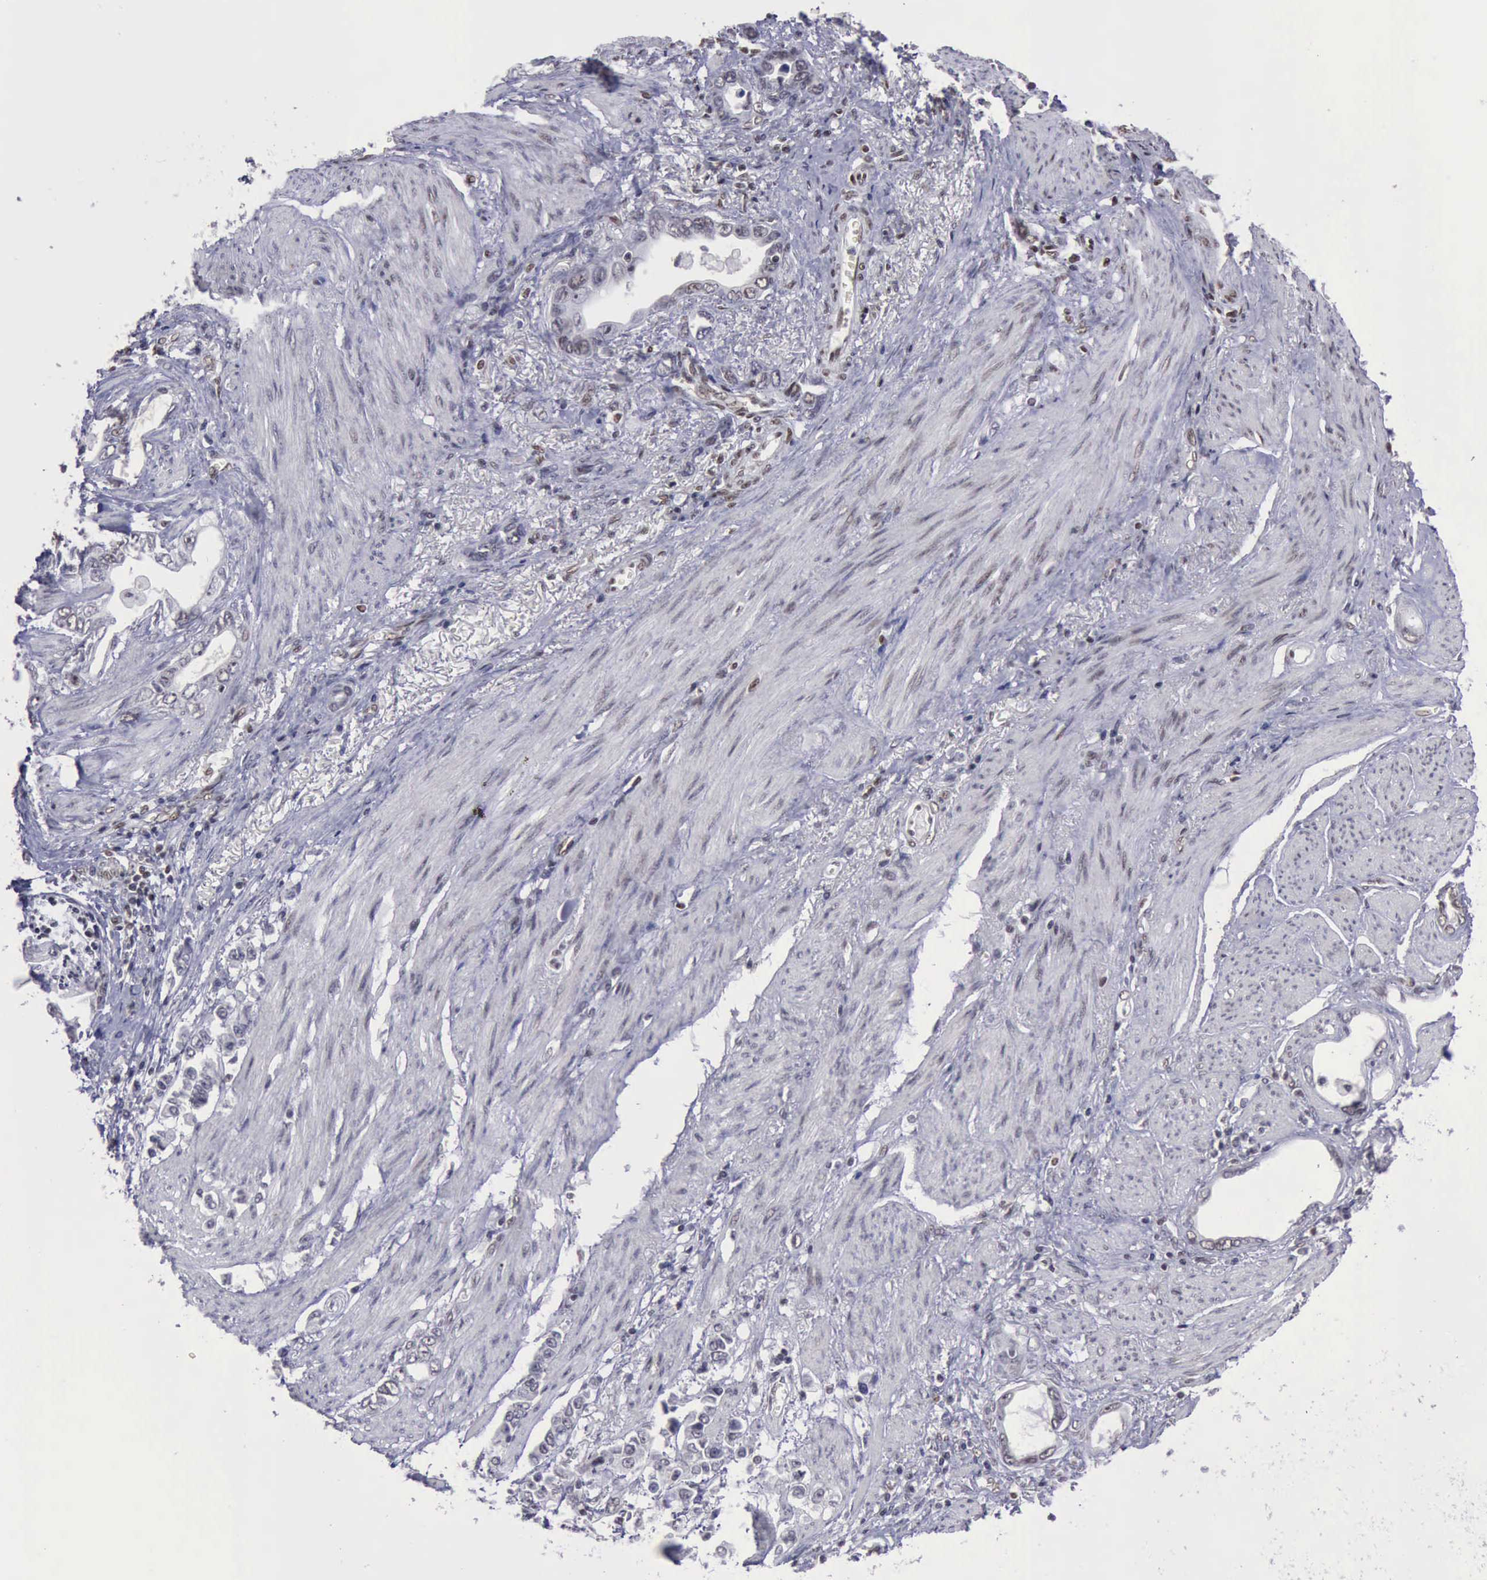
{"staining": {"intensity": "moderate", "quantity": "<25%", "location": "nuclear"}, "tissue": "stomach cancer", "cell_type": "Tumor cells", "image_type": "cancer", "snomed": [{"axis": "morphology", "description": "Adenocarcinoma, NOS"}, {"axis": "topography", "description": "Stomach"}], "caption": "DAB (3,3'-diaminobenzidine) immunohistochemical staining of stomach cancer (adenocarcinoma) displays moderate nuclear protein positivity in approximately <25% of tumor cells. (DAB IHC, brown staining for protein, blue staining for nuclei).", "gene": "YY1", "patient": {"sex": "male", "age": 78}}